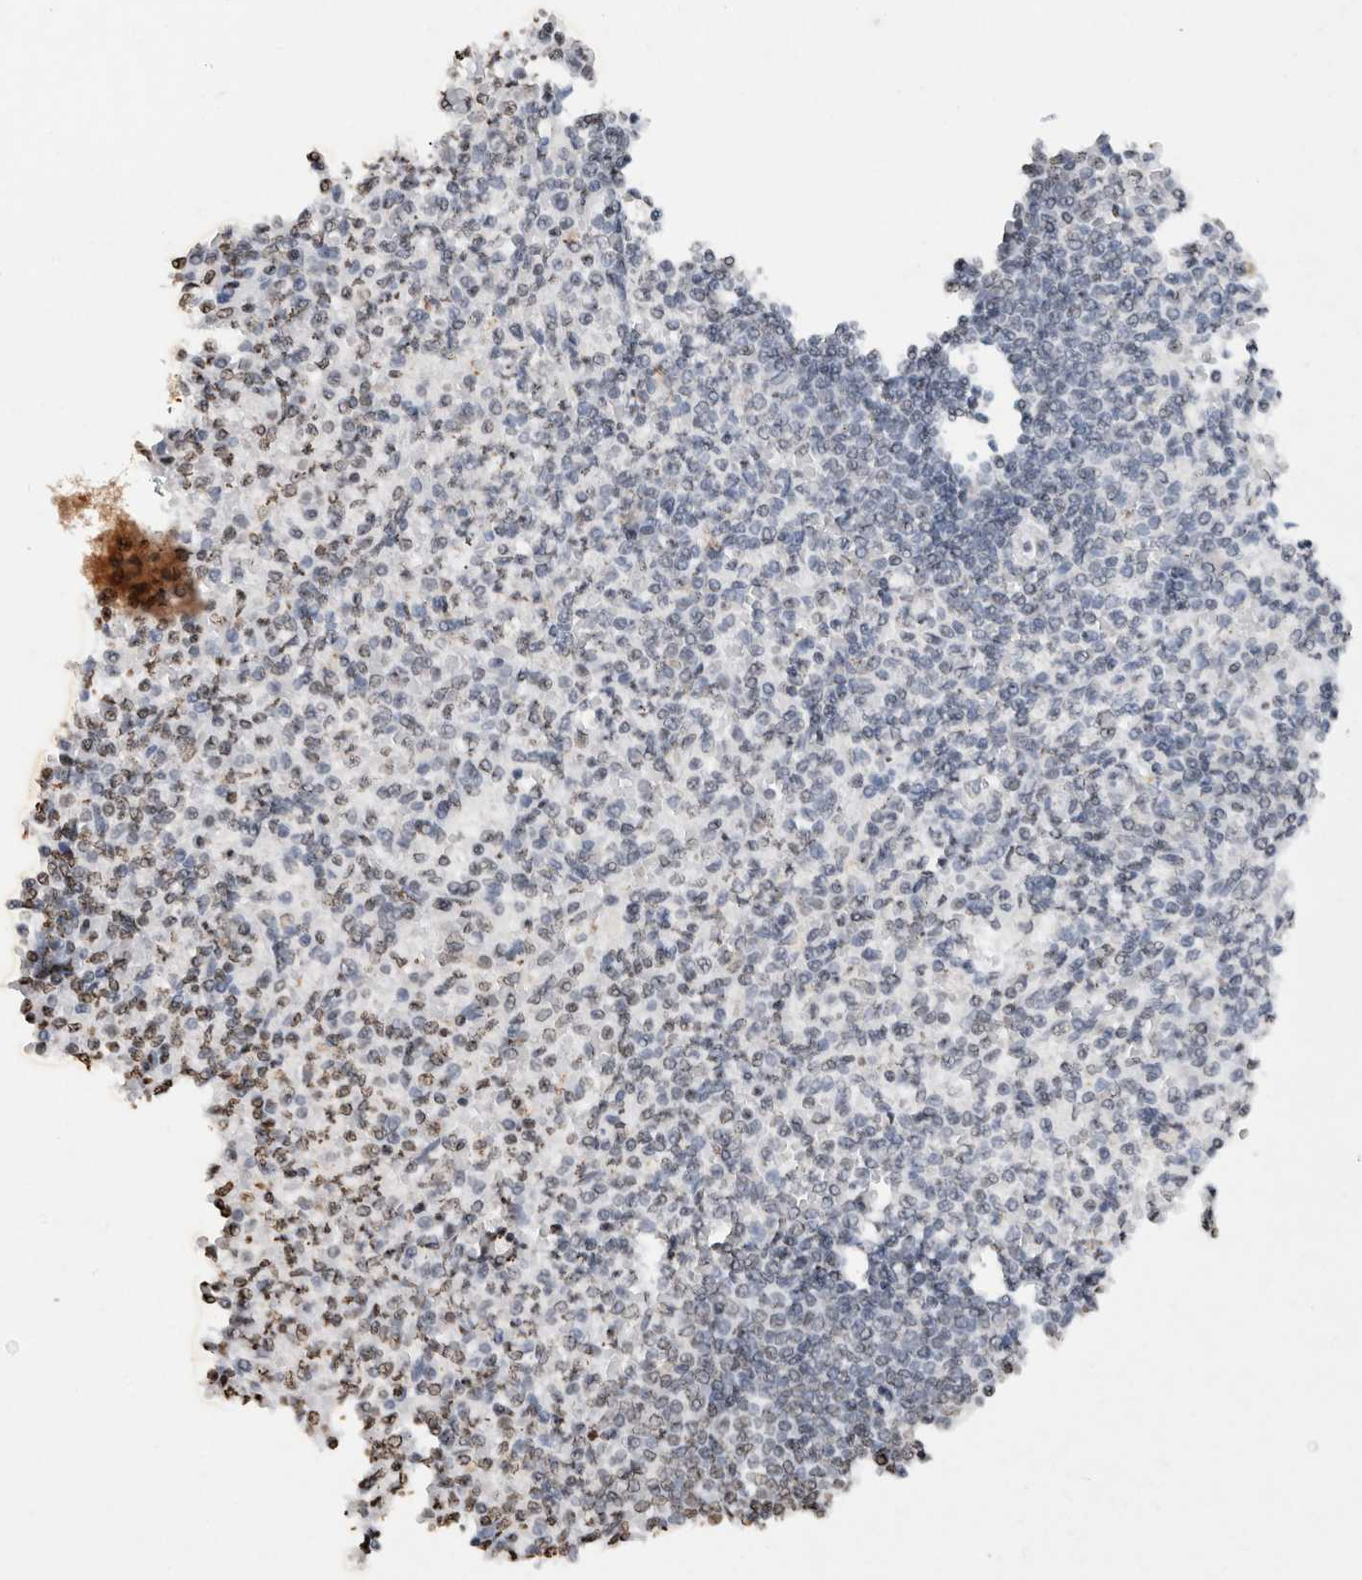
{"staining": {"intensity": "negative", "quantity": "none", "location": "none"}, "tissue": "spleen", "cell_type": "Cells in red pulp", "image_type": "normal", "snomed": [{"axis": "morphology", "description": "Normal tissue, NOS"}, {"axis": "topography", "description": "Spleen"}], "caption": "An immunohistochemistry photomicrograph of unremarkable spleen is shown. There is no staining in cells in red pulp of spleen.", "gene": "CNTN1", "patient": {"sex": "female", "age": 74}}